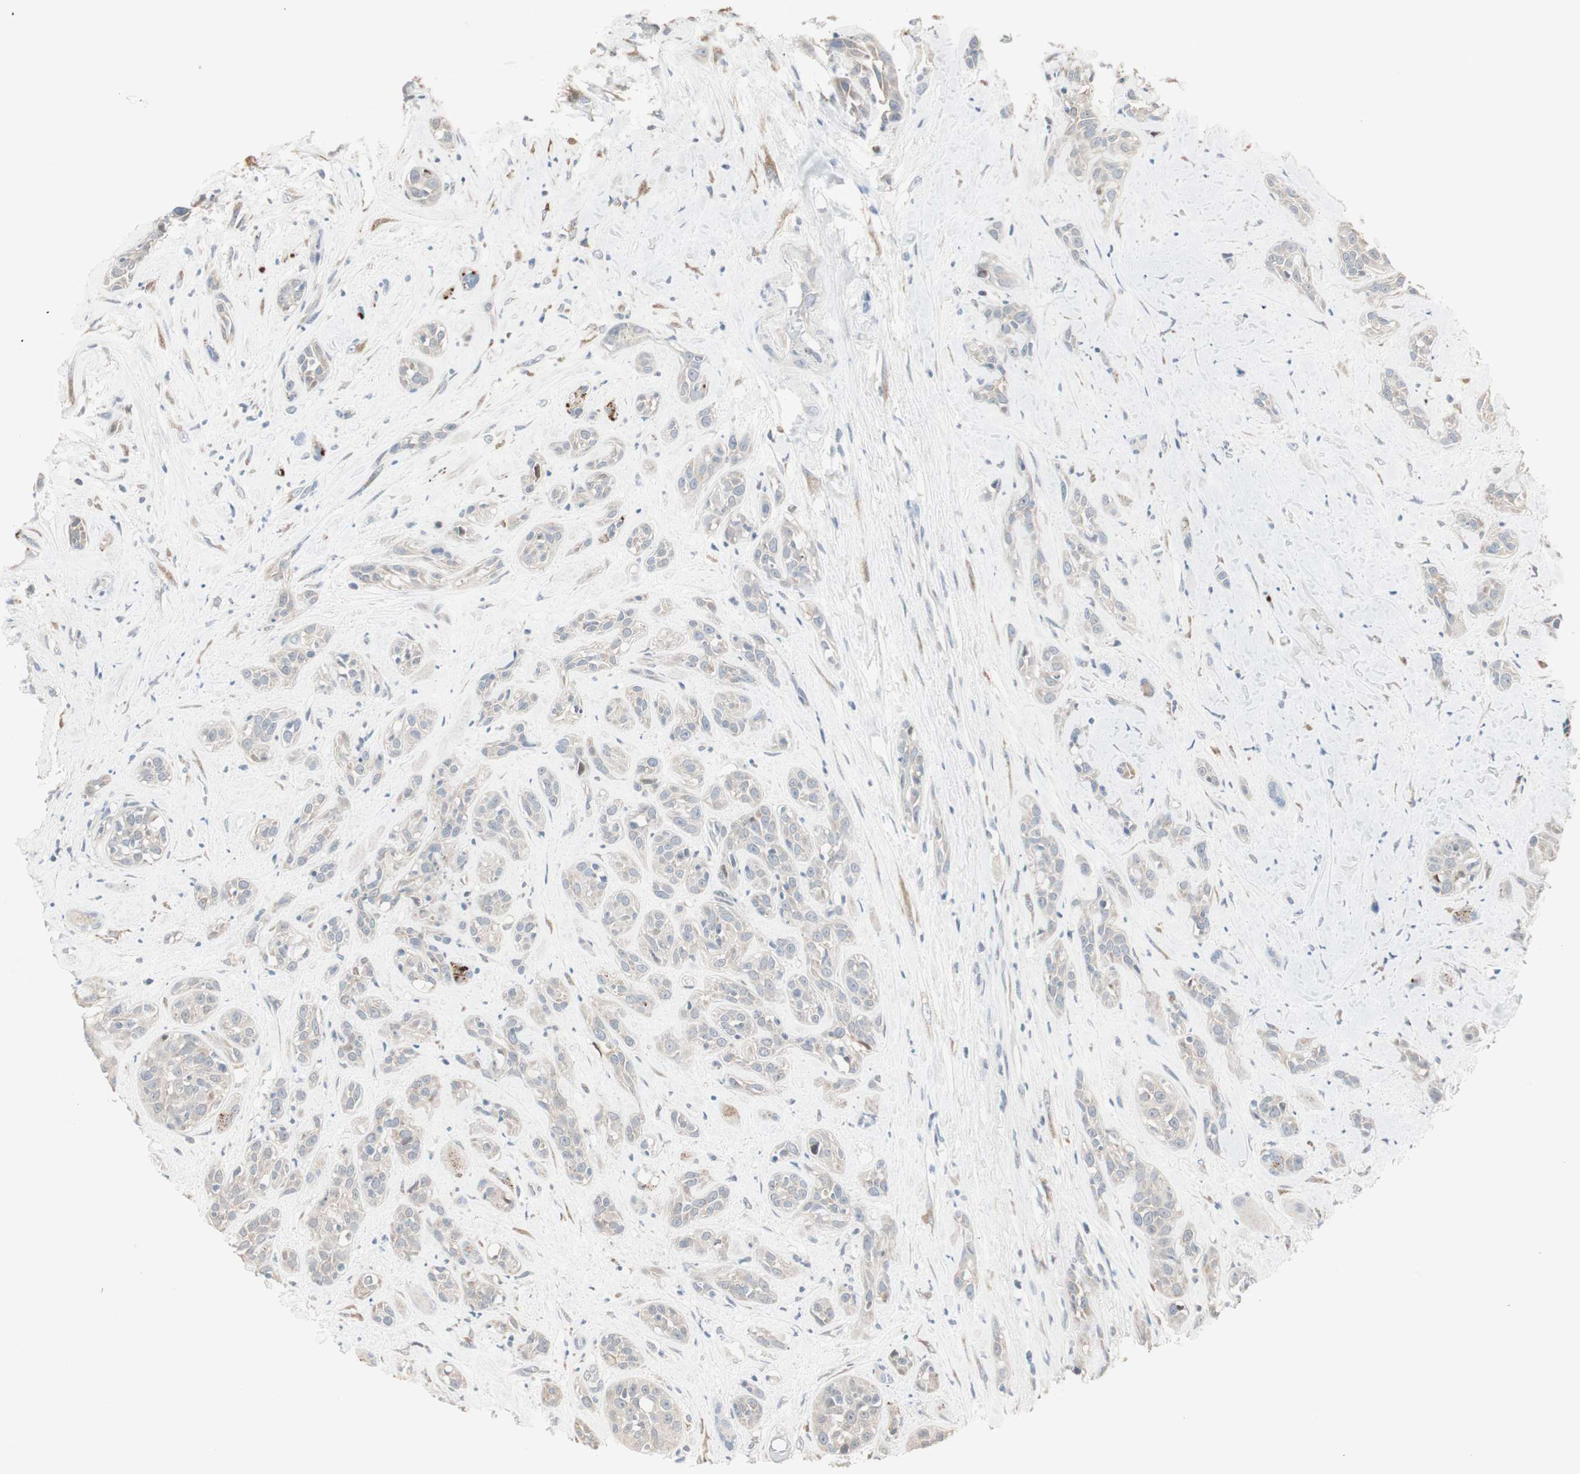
{"staining": {"intensity": "negative", "quantity": "none", "location": "none"}, "tissue": "head and neck cancer", "cell_type": "Tumor cells", "image_type": "cancer", "snomed": [{"axis": "morphology", "description": "Squamous cell carcinoma, NOS"}, {"axis": "topography", "description": "Head-Neck"}], "caption": "High magnification brightfield microscopy of head and neck squamous cell carcinoma stained with DAB (3,3'-diaminobenzidine) (brown) and counterstained with hematoxylin (blue): tumor cells show no significant expression.", "gene": "PDZK1", "patient": {"sex": "male", "age": 62}}